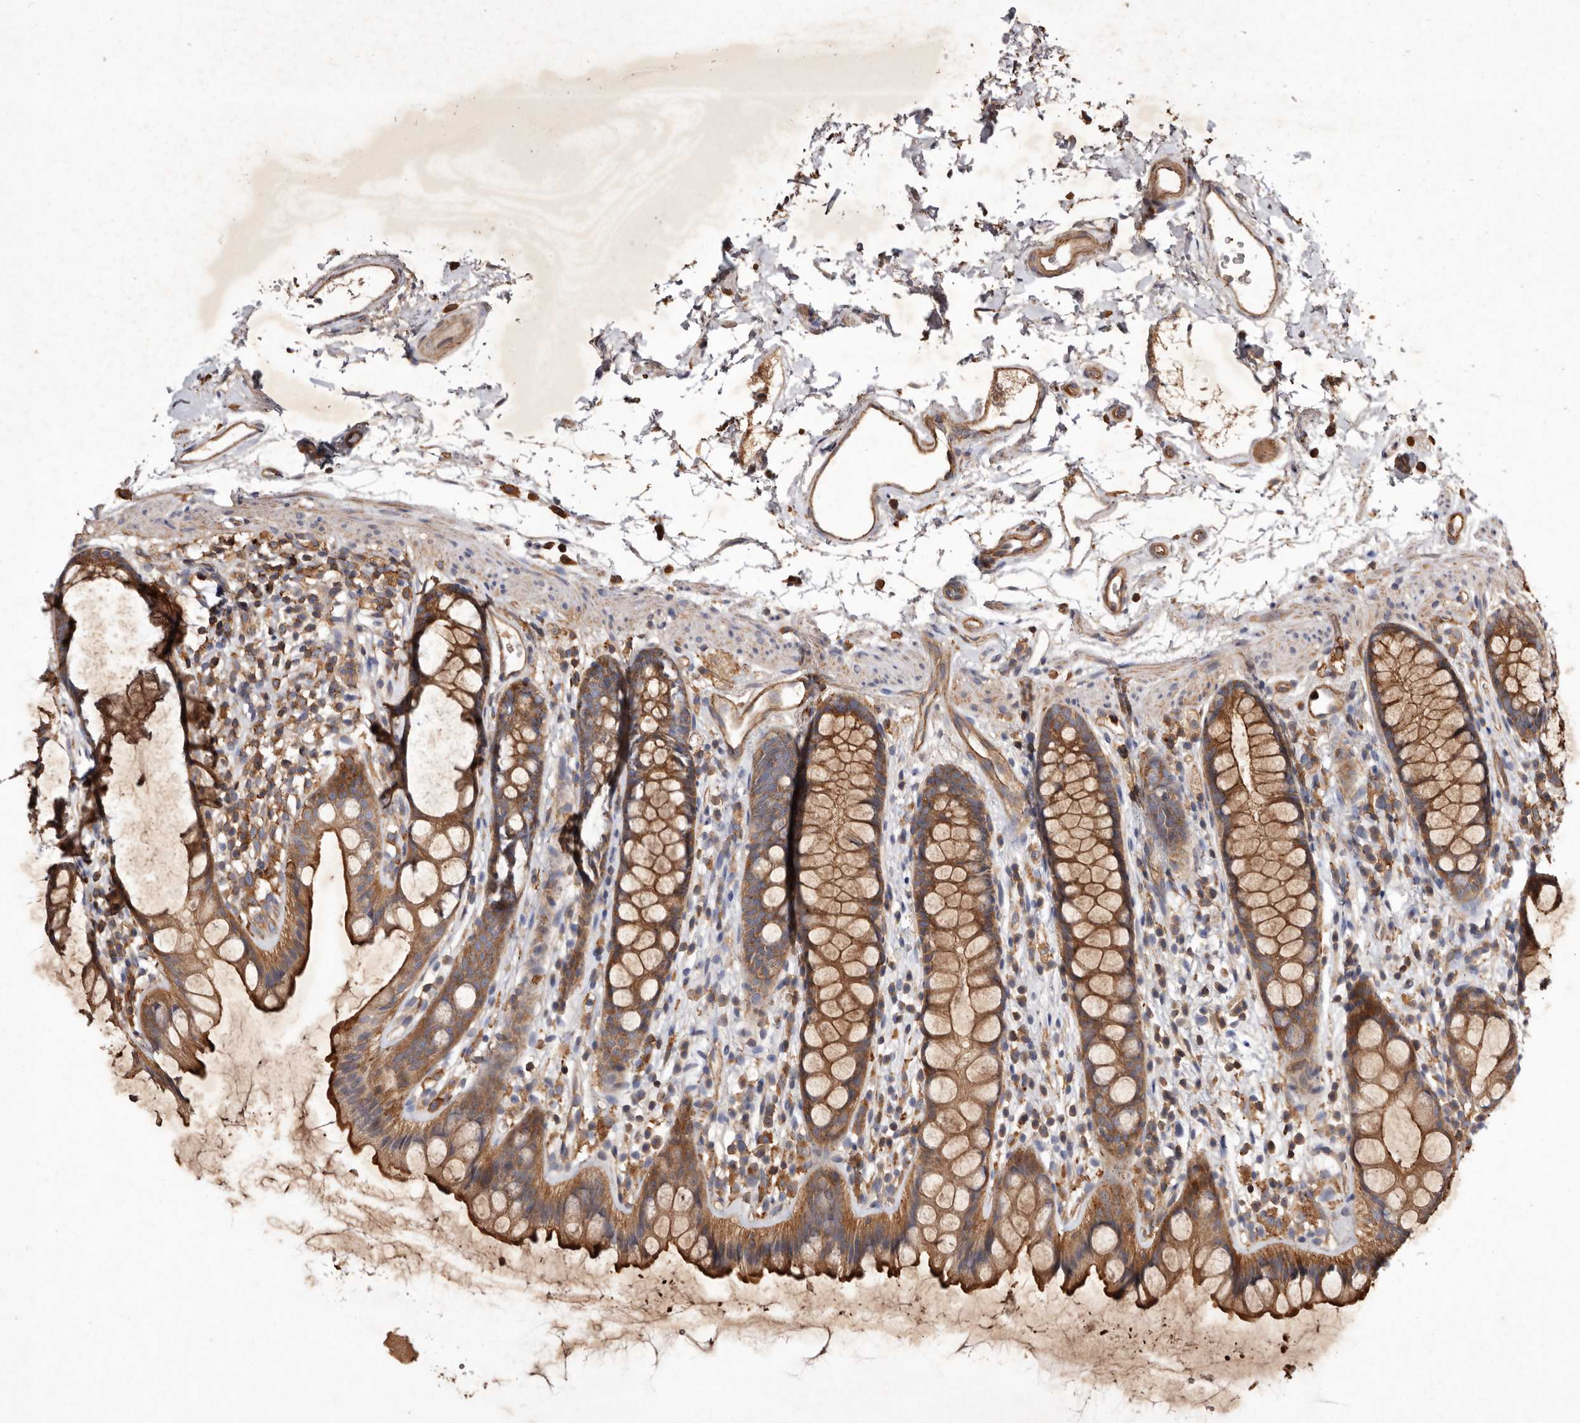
{"staining": {"intensity": "strong", "quantity": ">75%", "location": "cytoplasmic/membranous"}, "tissue": "rectum", "cell_type": "Glandular cells", "image_type": "normal", "snomed": [{"axis": "morphology", "description": "Normal tissue, NOS"}, {"axis": "topography", "description": "Rectum"}], "caption": "High-power microscopy captured an immunohistochemistry (IHC) photomicrograph of normal rectum, revealing strong cytoplasmic/membranous expression in about >75% of glandular cells.", "gene": "COQ8B", "patient": {"sex": "female", "age": 65}}